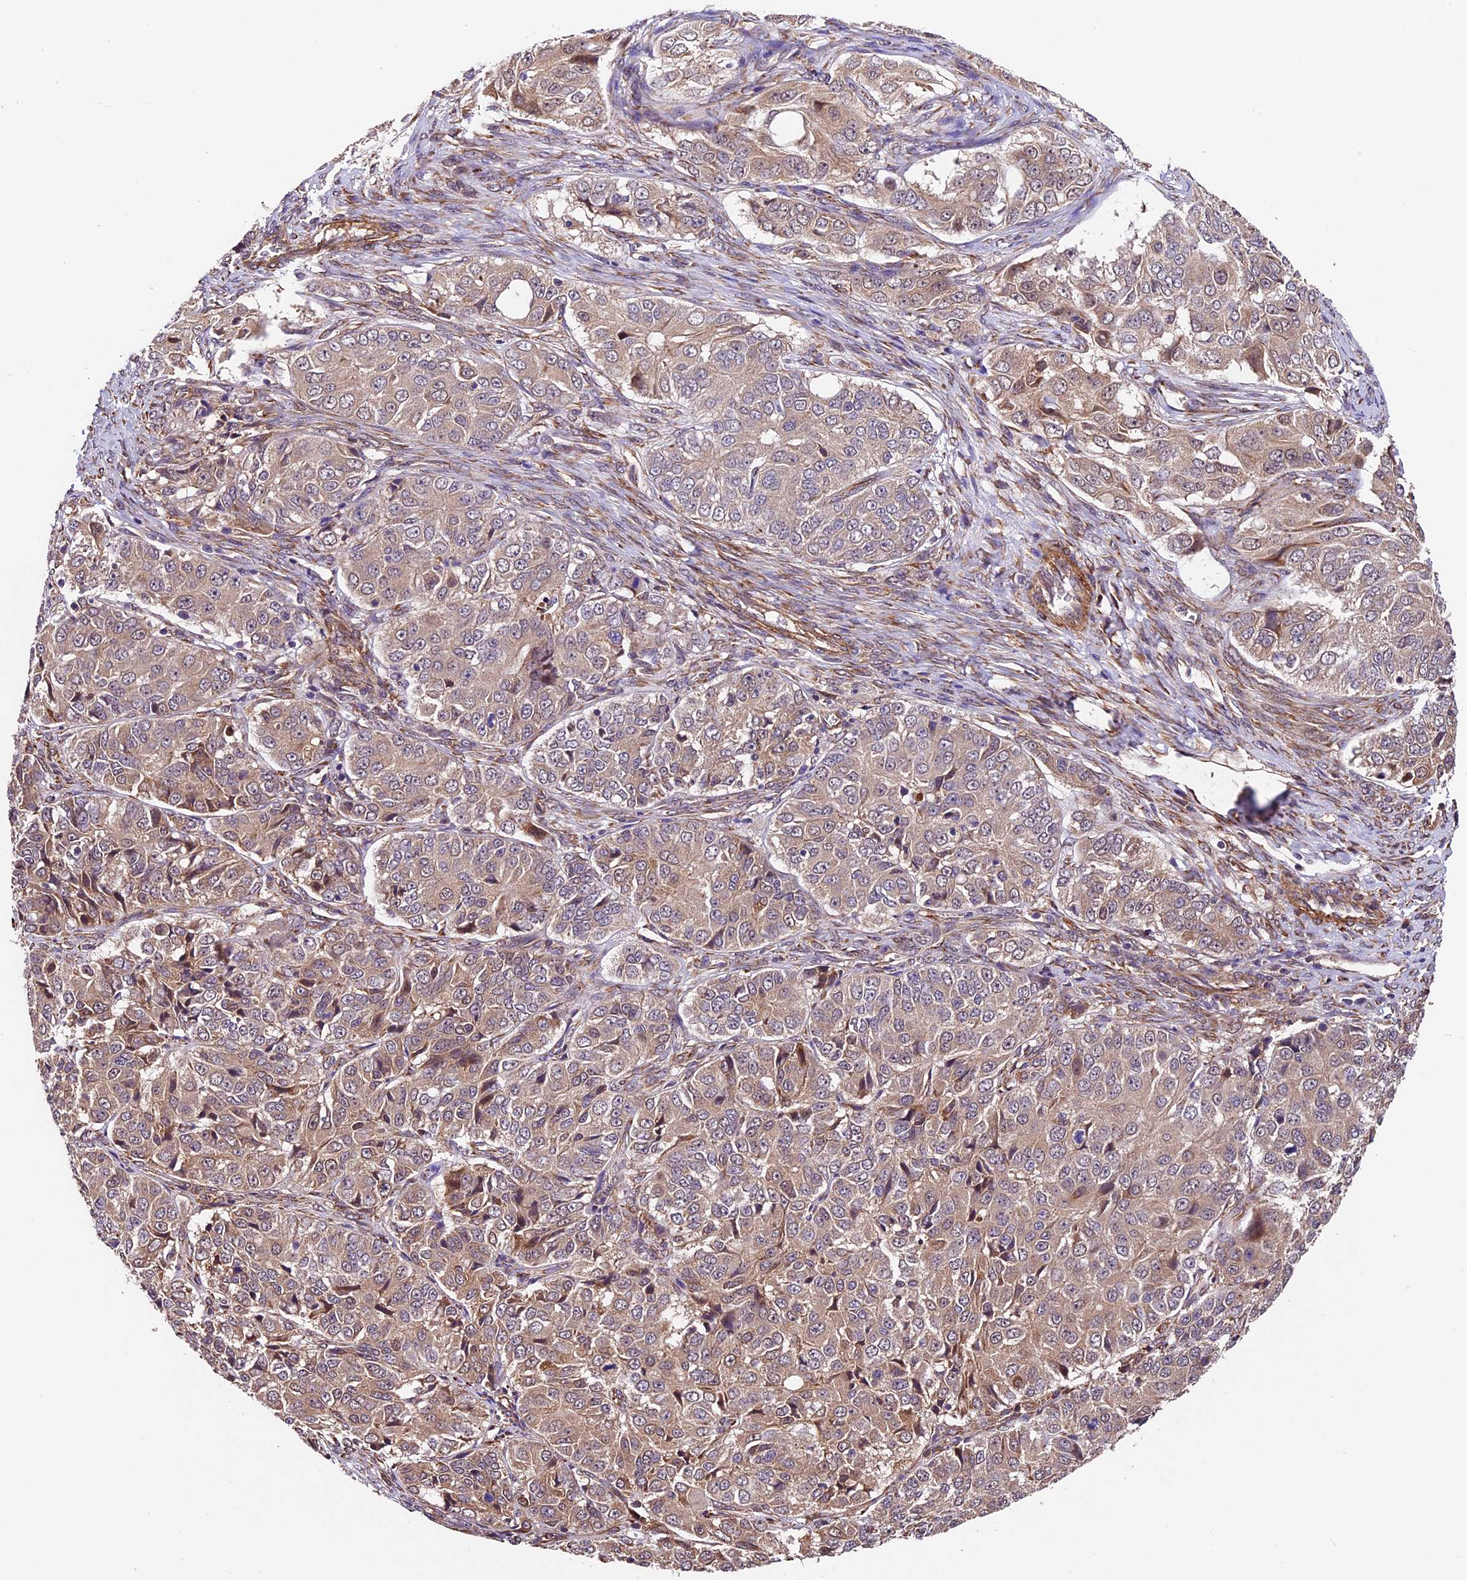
{"staining": {"intensity": "moderate", "quantity": "25%-75%", "location": "cytoplasmic/membranous"}, "tissue": "ovarian cancer", "cell_type": "Tumor cells", "image_type": "cancer", "snomed": [{"axis": "morphology", "description": "Carcinoma, endometroid"}, {"axis": "topography", "description": "Ovary"}], "caption": "Ovarian cancer tissue demonstrates moderate cytoplasmic/membranous staining in about 25%-75% of tumor cells", "gene": "LSM7", "patient": {"sex": "female", "age": 51}}